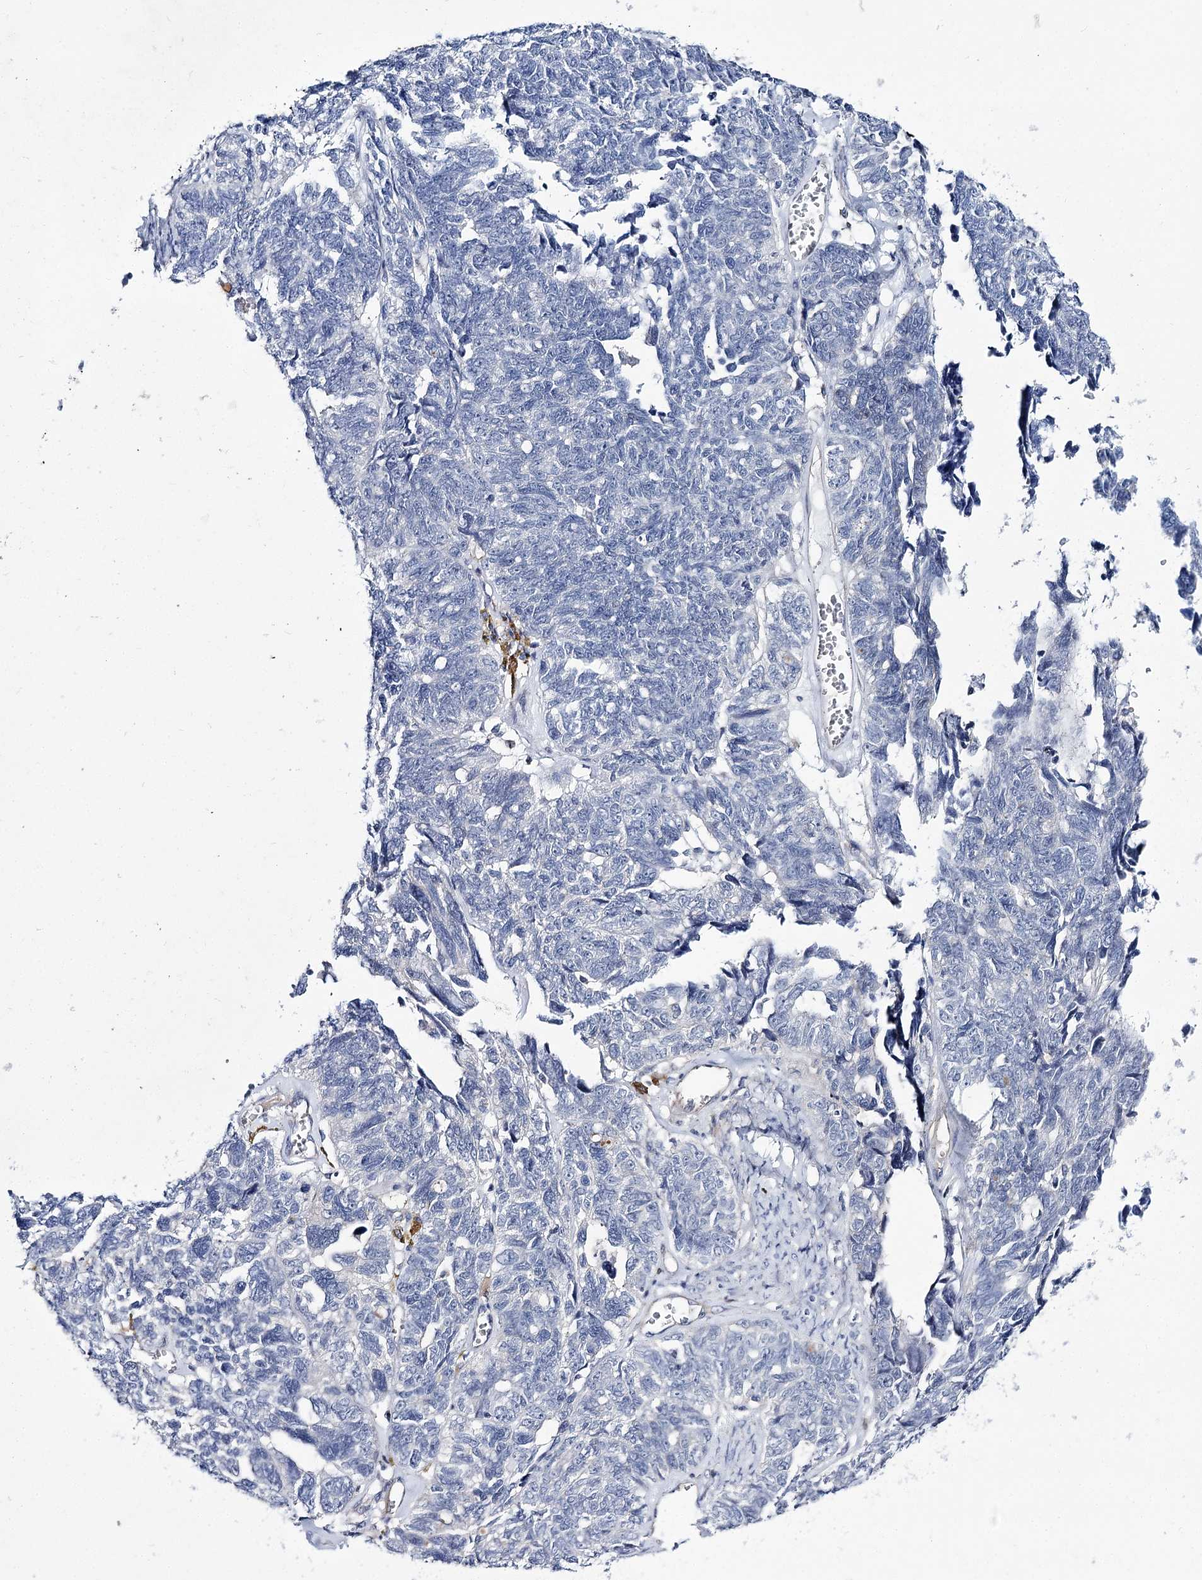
{"staining": {"intensity": "negative", "quantity": "none", "location": "none"}, "tissue": "ovarian cancer", "cell_type": "Tumor cells", "image_type": "cancer", "snomed": [{"axis": "morphology", "description": "Cystadenocarcinoma, serous, NOS"}, {"axis": "topography", "description": "Ovary"}], "caption": "Immunohistochemistry of human ovarian cancer reveals no positivity in tumor cells.", "gene": "THAP6", "patient": {"sex": "female", "age": 79}}